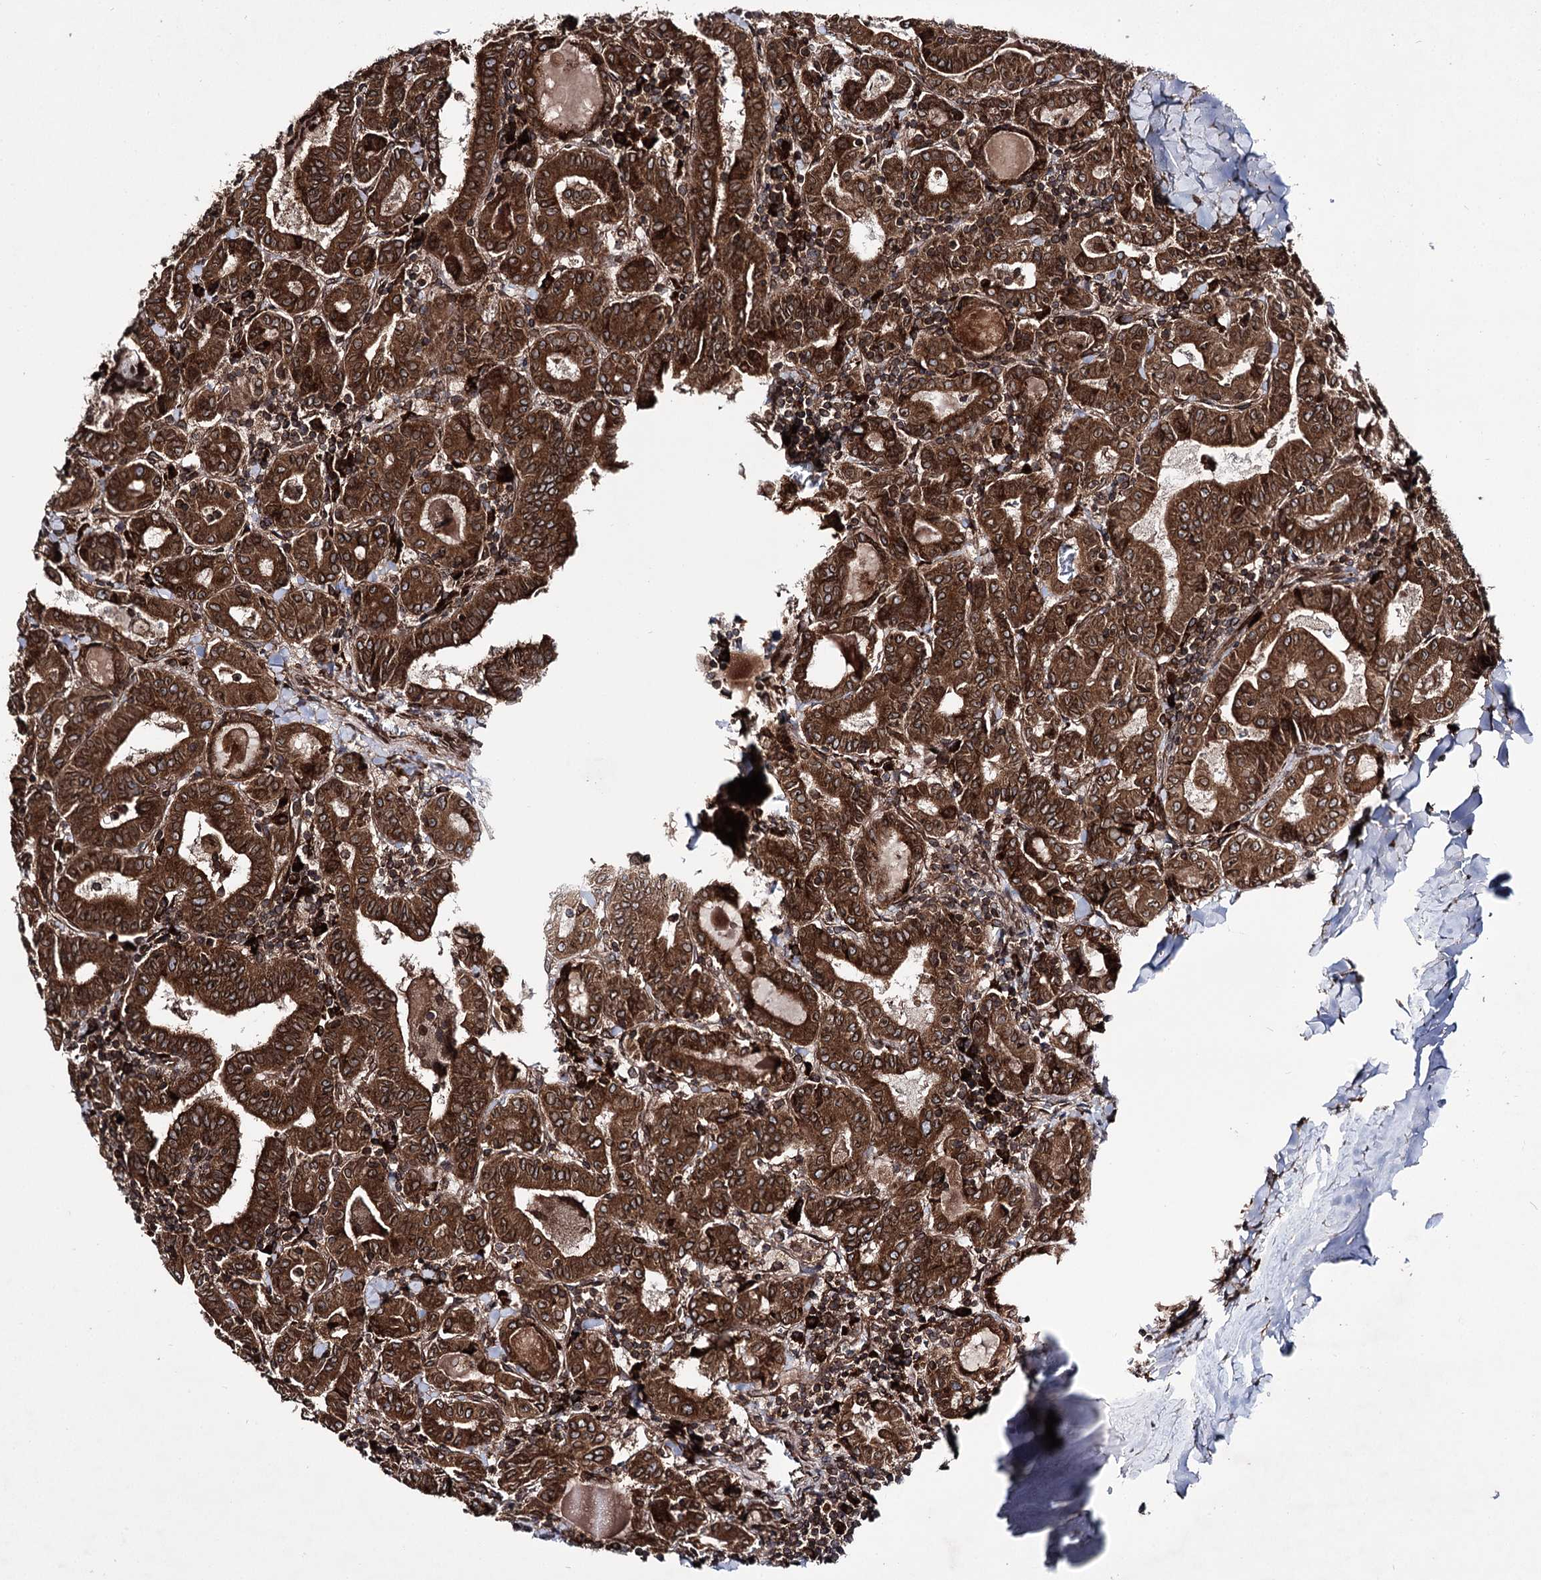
{"staining": {"intensity": "strong", "quantity": ">75%", "location": "cytoplasmic/membranous"}, "tissue": "thyroid cancer", "cell_type": "Tumor cells", "image_type": "cancer", "snomed": [{"axis": "morphology", "description": "Papillary adenocarcinoma, NOS"}, {"axis": "topography", "description": "Thyroid gland"}], "caption": "Papillary adenocarcinoma (thyroid) stained for a protein displays strong cytoplasmic/membranous positivity in tumor cells.", "gene": "FGFR1OP2", "patient": {"sex": "female", "age": 72}}